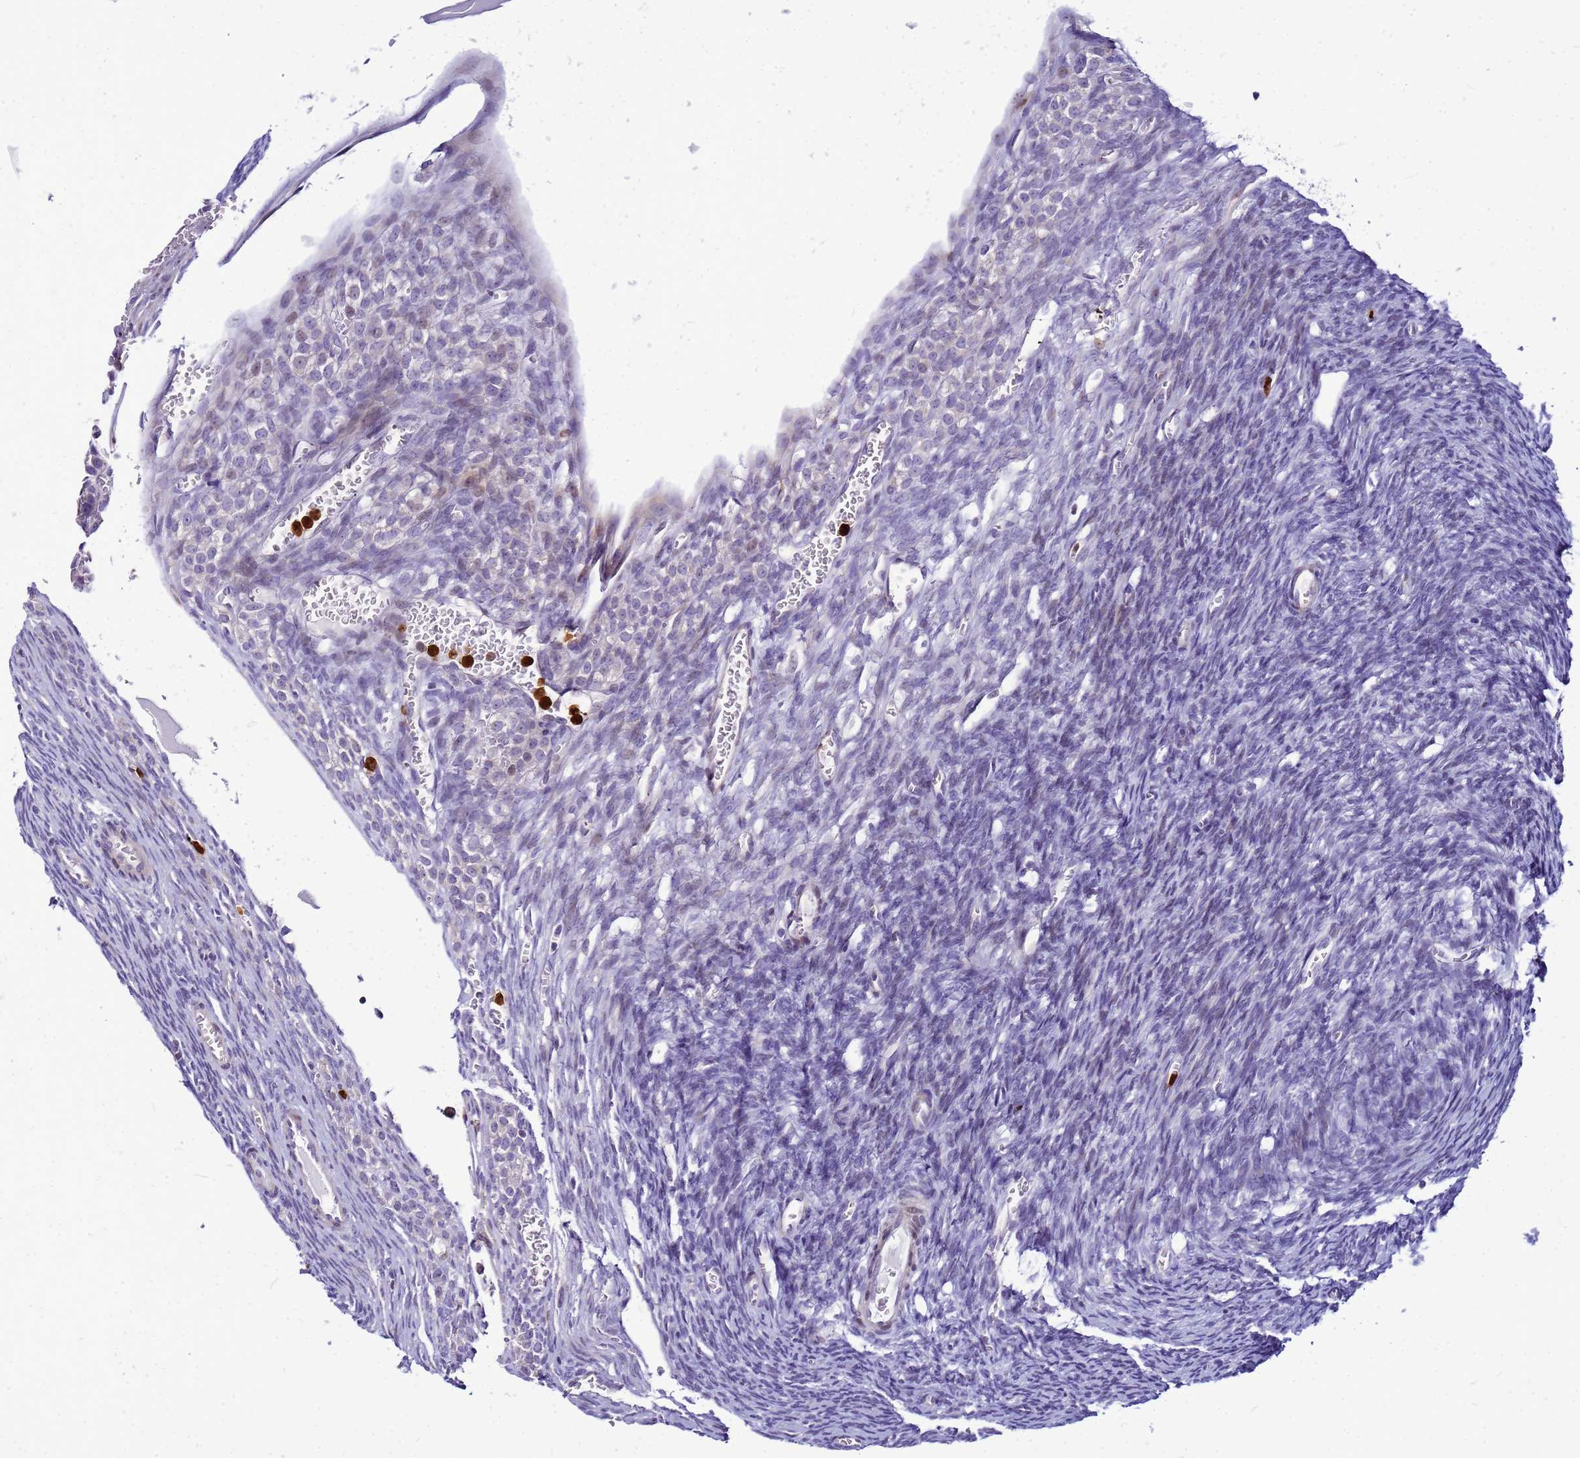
{"staining": {"intensity": "negative", "quantity": "none", "location": "none"}, "tissue": "ovary", "cell_type": "Follicle cells", "image_type": "normal", "snomed": [{"axis": "morphology", "description": "Normal tissue, NOS"}, {"axis": "topography", "description": "Ovary"}], "caption": "Immunohistochemical staining of unremarkable ovary reveals no significant positivity in follicle cells. (DAB immunohistochemistry, high magnification).", "gene": "VPS4B", "patient": {"sex": "female", "age": 39}}